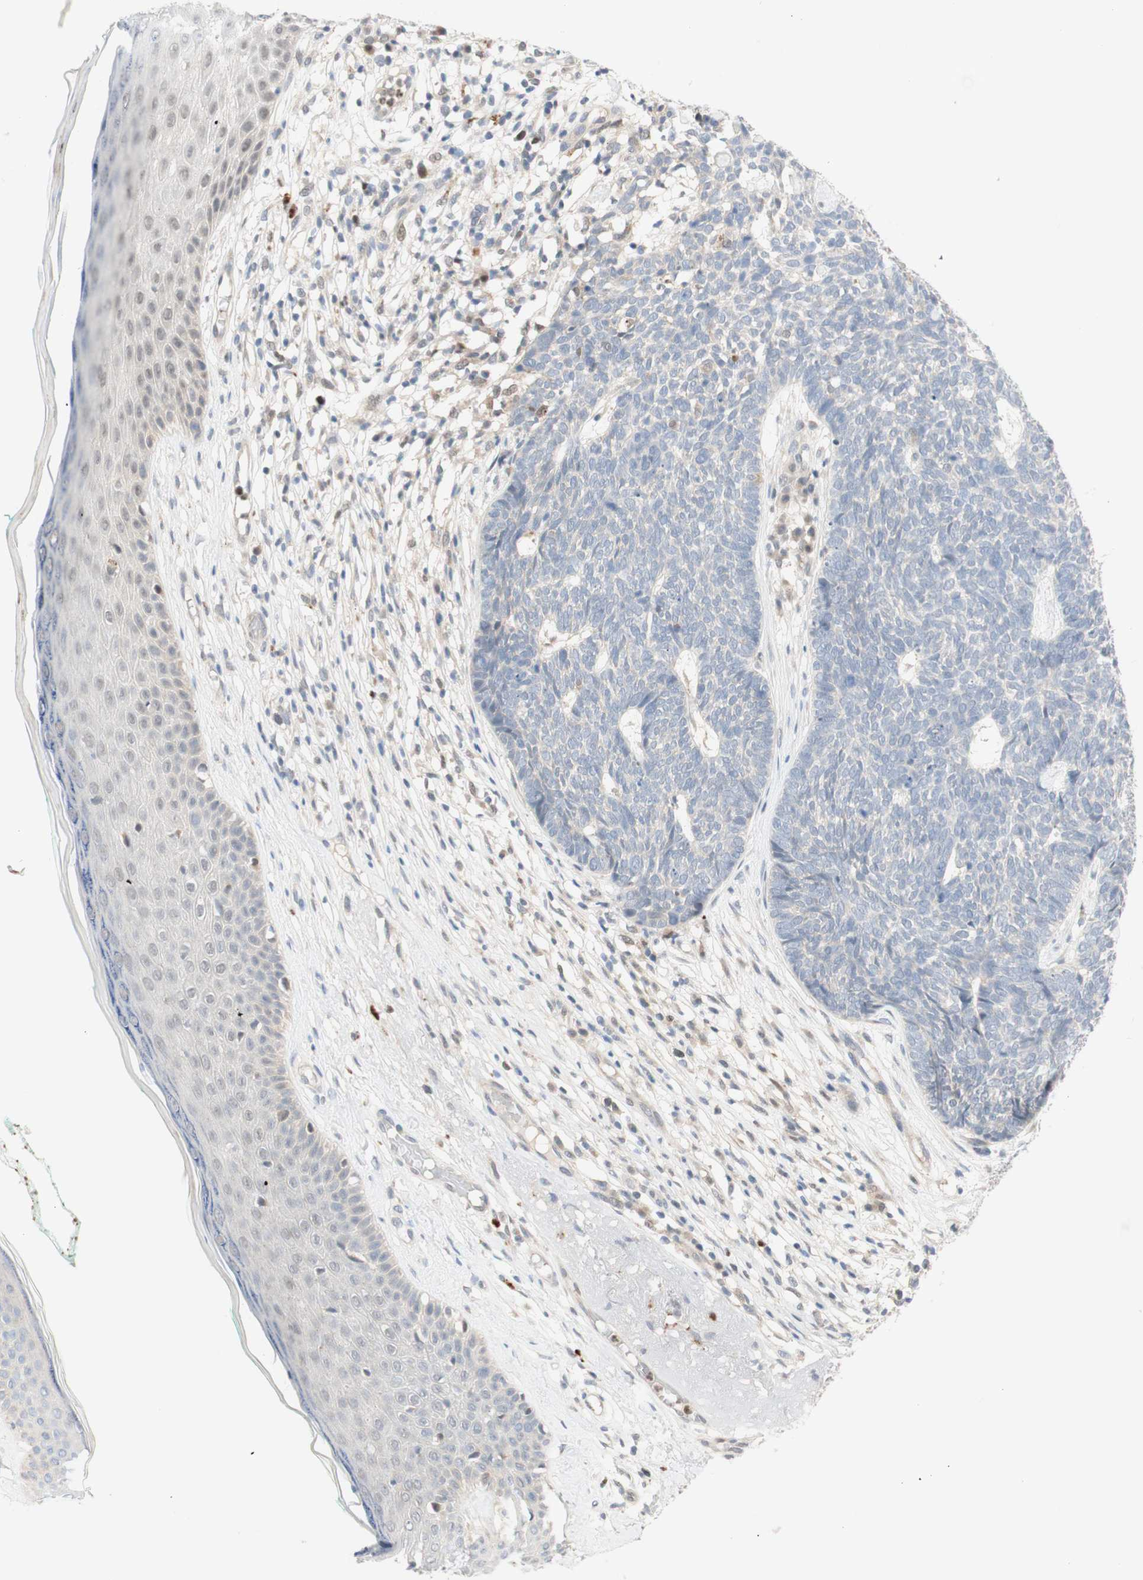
{"staining": {"intensity": "weak", "quantity": ">75%", "location": "nuclear"}, "tissue": "skin cancer", "cell_type": "Tumor cells", "image_type": "cancer", "snomed": [{"axis": "morphology", "description": "Basal cell carcinoma"}, {"axis": "topography", "description": "Skin"}], "caption": "Protein expression analysis of skin basal cell carcinoma exhibits weak nuclear positivity in approximately >75% of tumor cells.", "gene": "RFNG", "patient": {"sex": "female", "age": 84}}